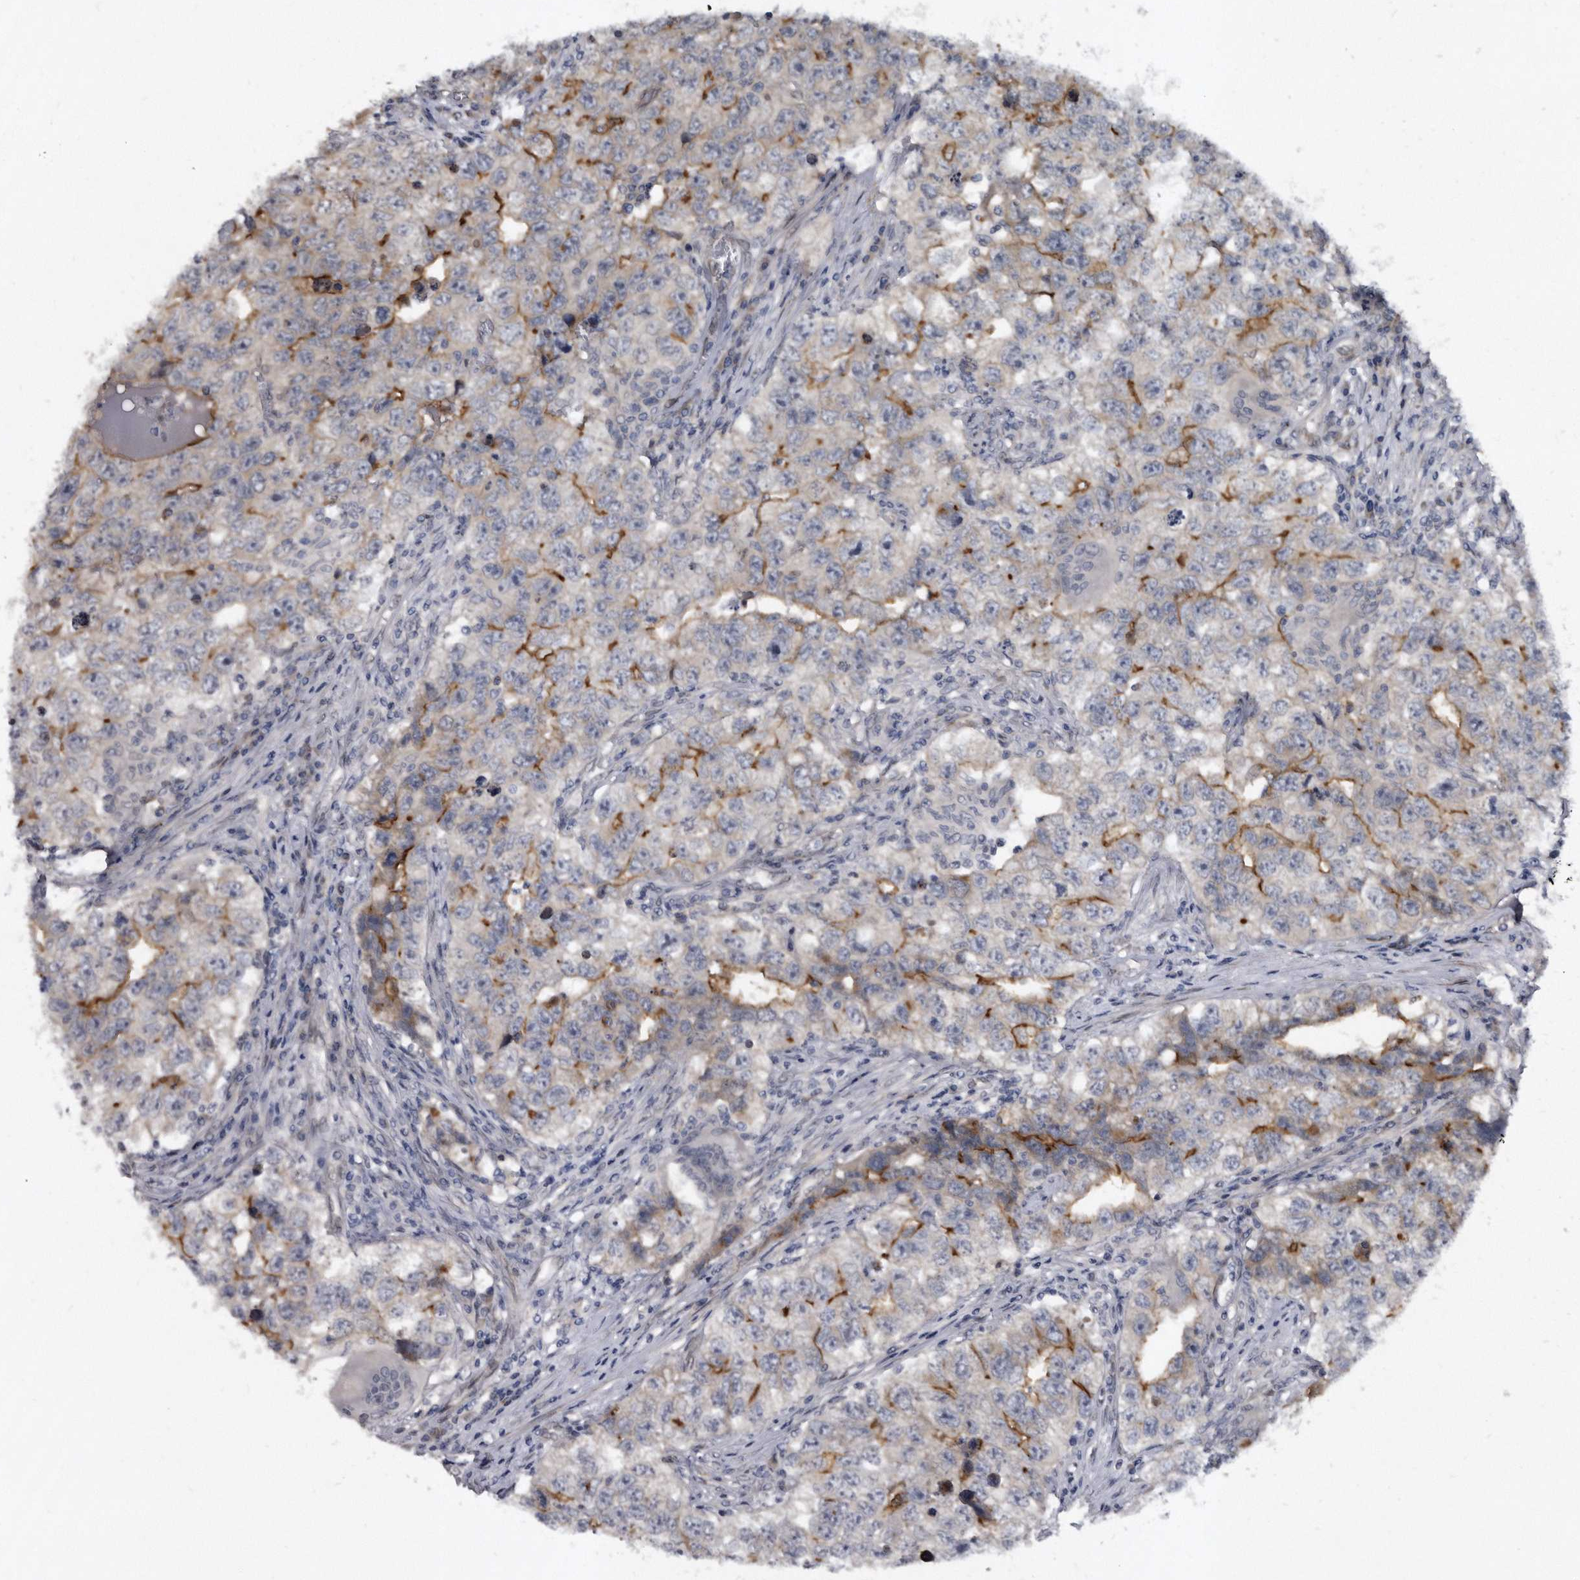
{"staining": {"intensity": "moderate", "quantity": "<25%", "location": "cytoplasmic/membranous"}, "tissue": "testis cancer", "cell_type": "Tumor cells", "image_type": "cancer", "snomed": [{"axis": "morphology", "description": "Seminoma, NOS"}, {"axis": "morphology", "description": "Carcinoma, Embryonal, NOS"}, {"axis": "topography", "description": "Testis"}], "caption": "Moderate cytoplasmic/membranous staining is present in about <25% of tumor cells in testis cancer.", "gene": "PROM1", "patient": {"sex": "male", "age": 43}}